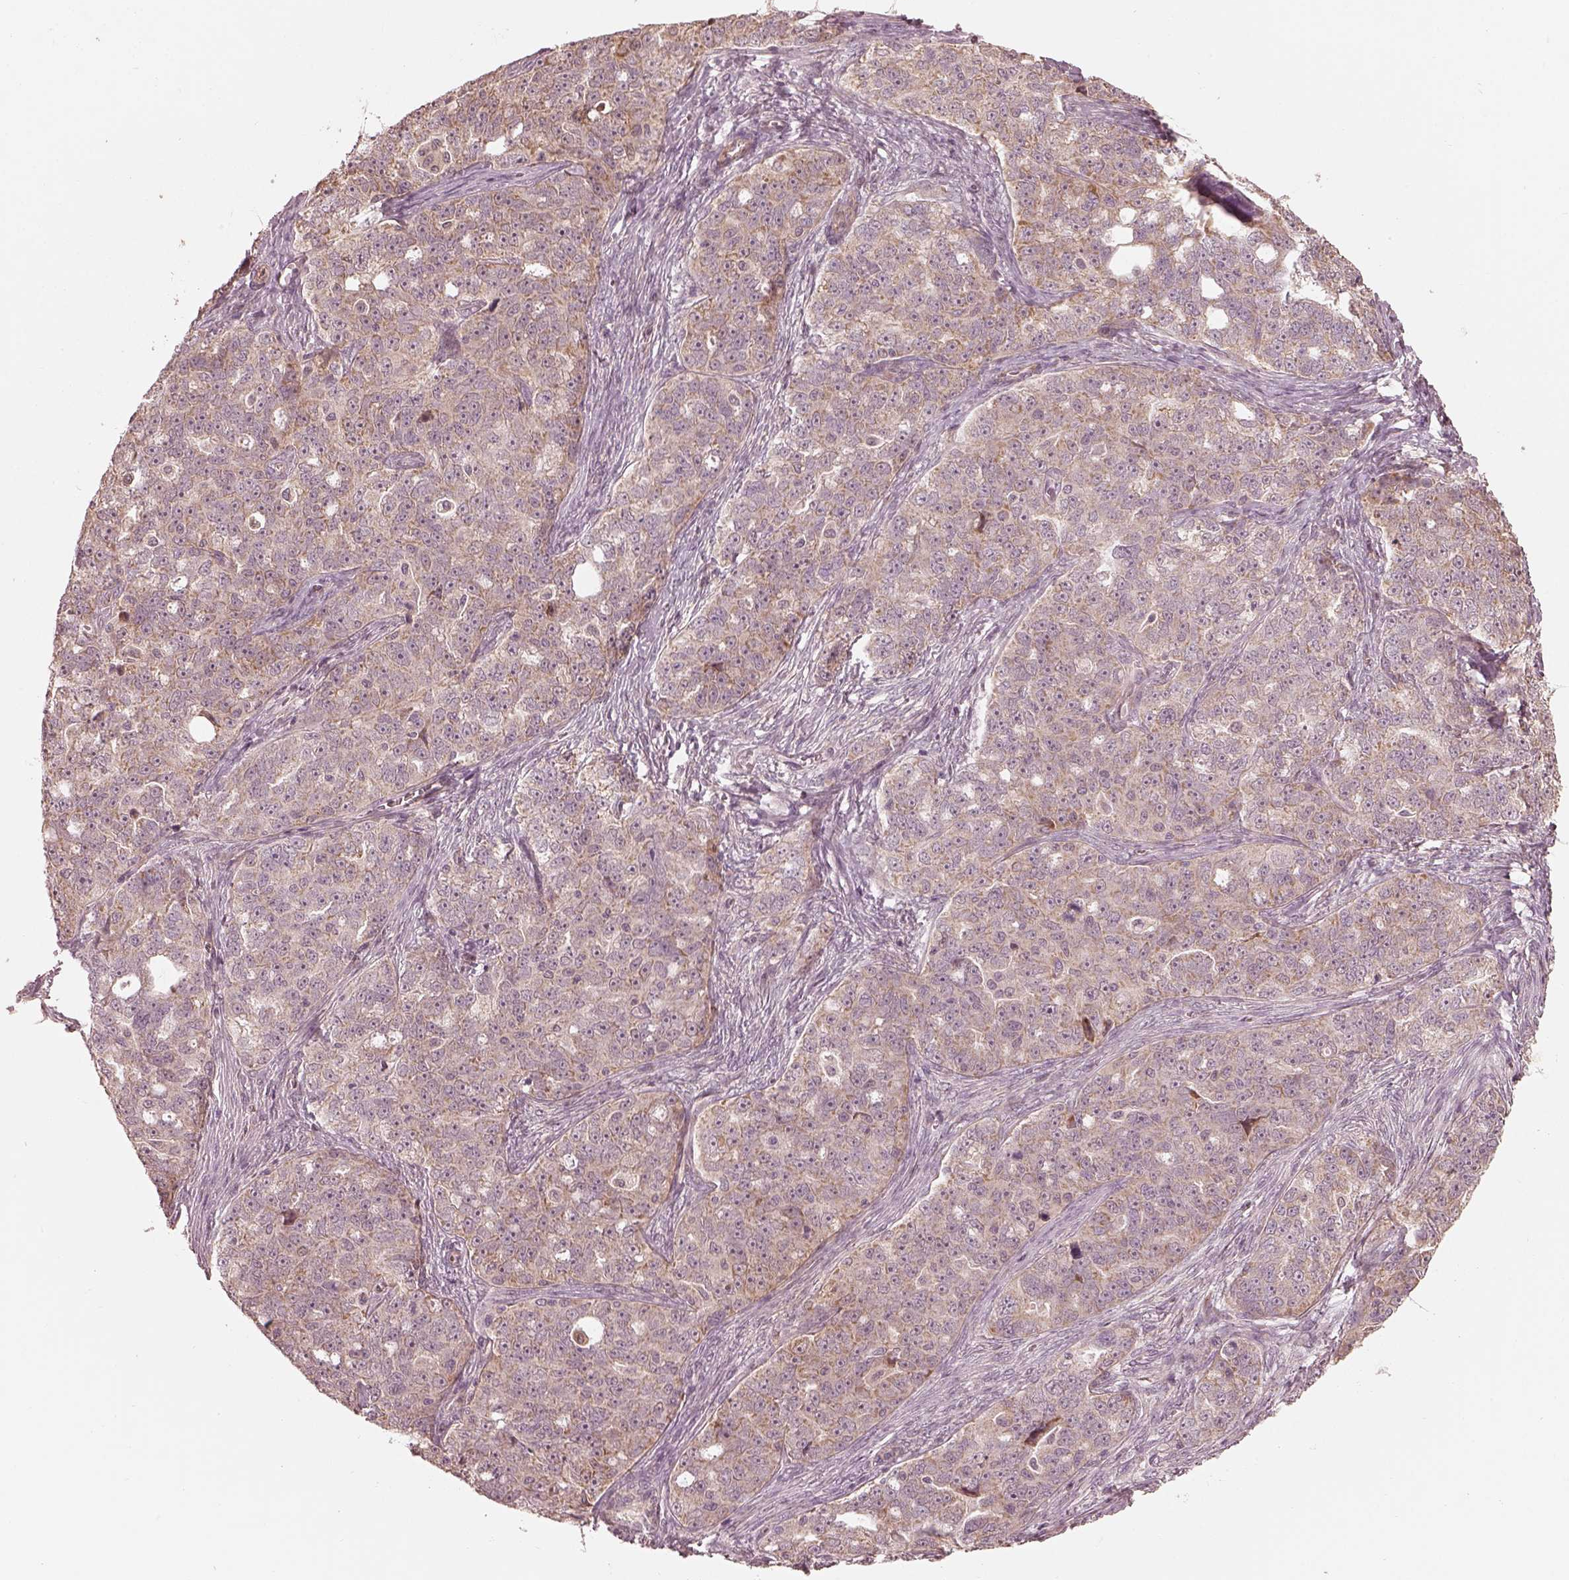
{"staining": {"intensity": "weak", "quantity": "25%-75%", "location": "cytoplasmic/membranous"}, "tissue": "ovarian cancer", "cell_type": "Tumor cells", "image_type": "cancer", "snomed": [{"axis": "morphology", "description": "Cystadenocarcinoma, serous, NOS"}, {"axis": "topography", "description": "Ovary"}], "caption": "A micrograph of human ovarian serous cystadenocarcinoma stained for a protein shows weak cytoplasmic/membranous brown staining in tumor cells.", "gene": "SLC25A46", "patient": {"sex": "female", "age": 51}}